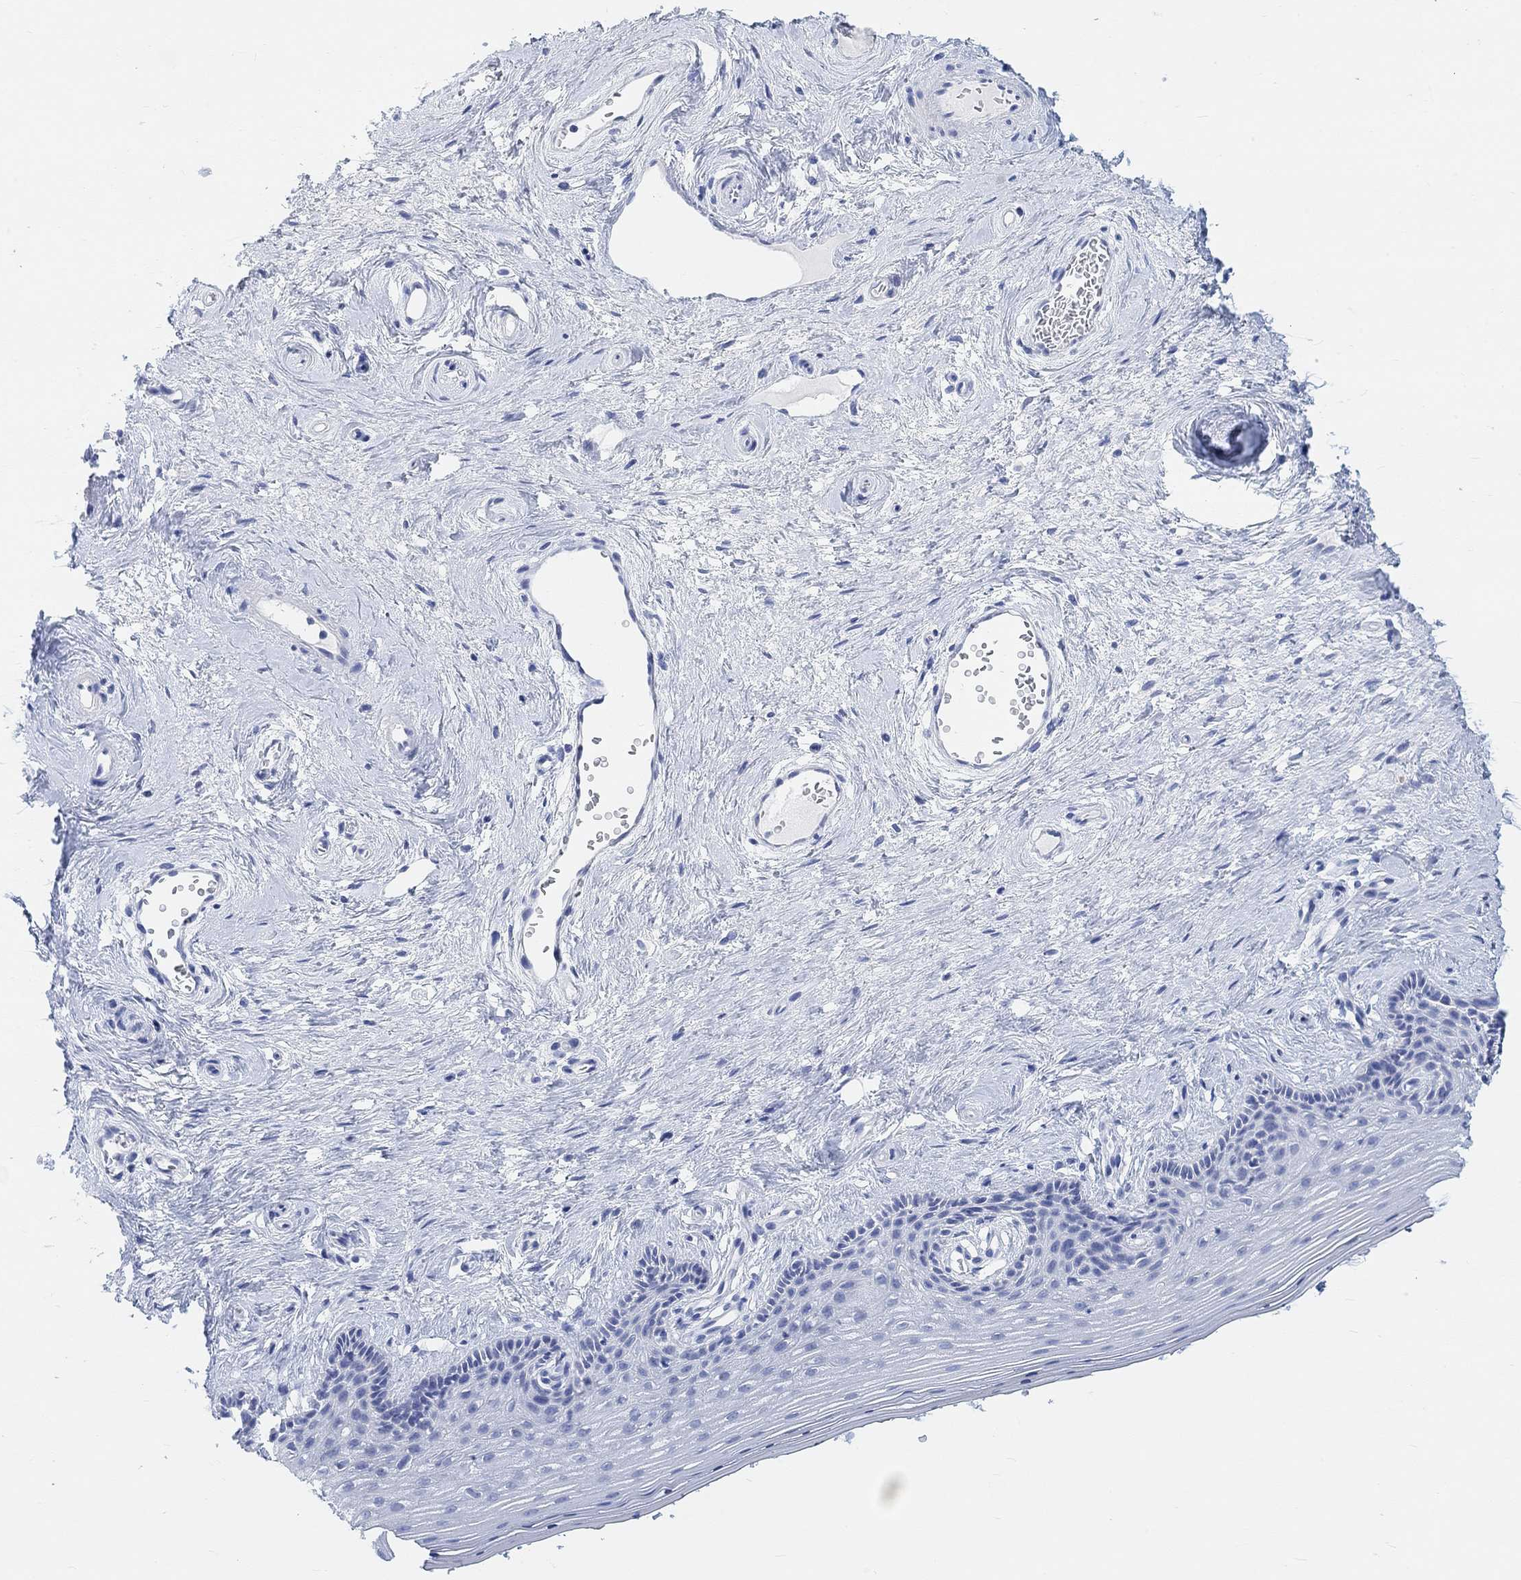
{"staining": {"intensity": "negative", "quantity": "none", "location": "none"}, "tissue": "vagina", "cell_type": "Squamous epithelial cells", "image_type": "normal", "snomed": [{"axis": "morphology", "description": "Normal tissue, NOS"}, {"axis": "topography", "description": "Vagina"}], "caption": "Squamous epithelial cells are negative for brown protein staining in normal vagina. Brightfield microscopy of IHC stained with DAB (3,3'-diaminobenzidine) (brown) and hematoxylin (blue), captured at high magnification.", "gene": "ENO4", "patient": {"sex": "female", "age": 45}}